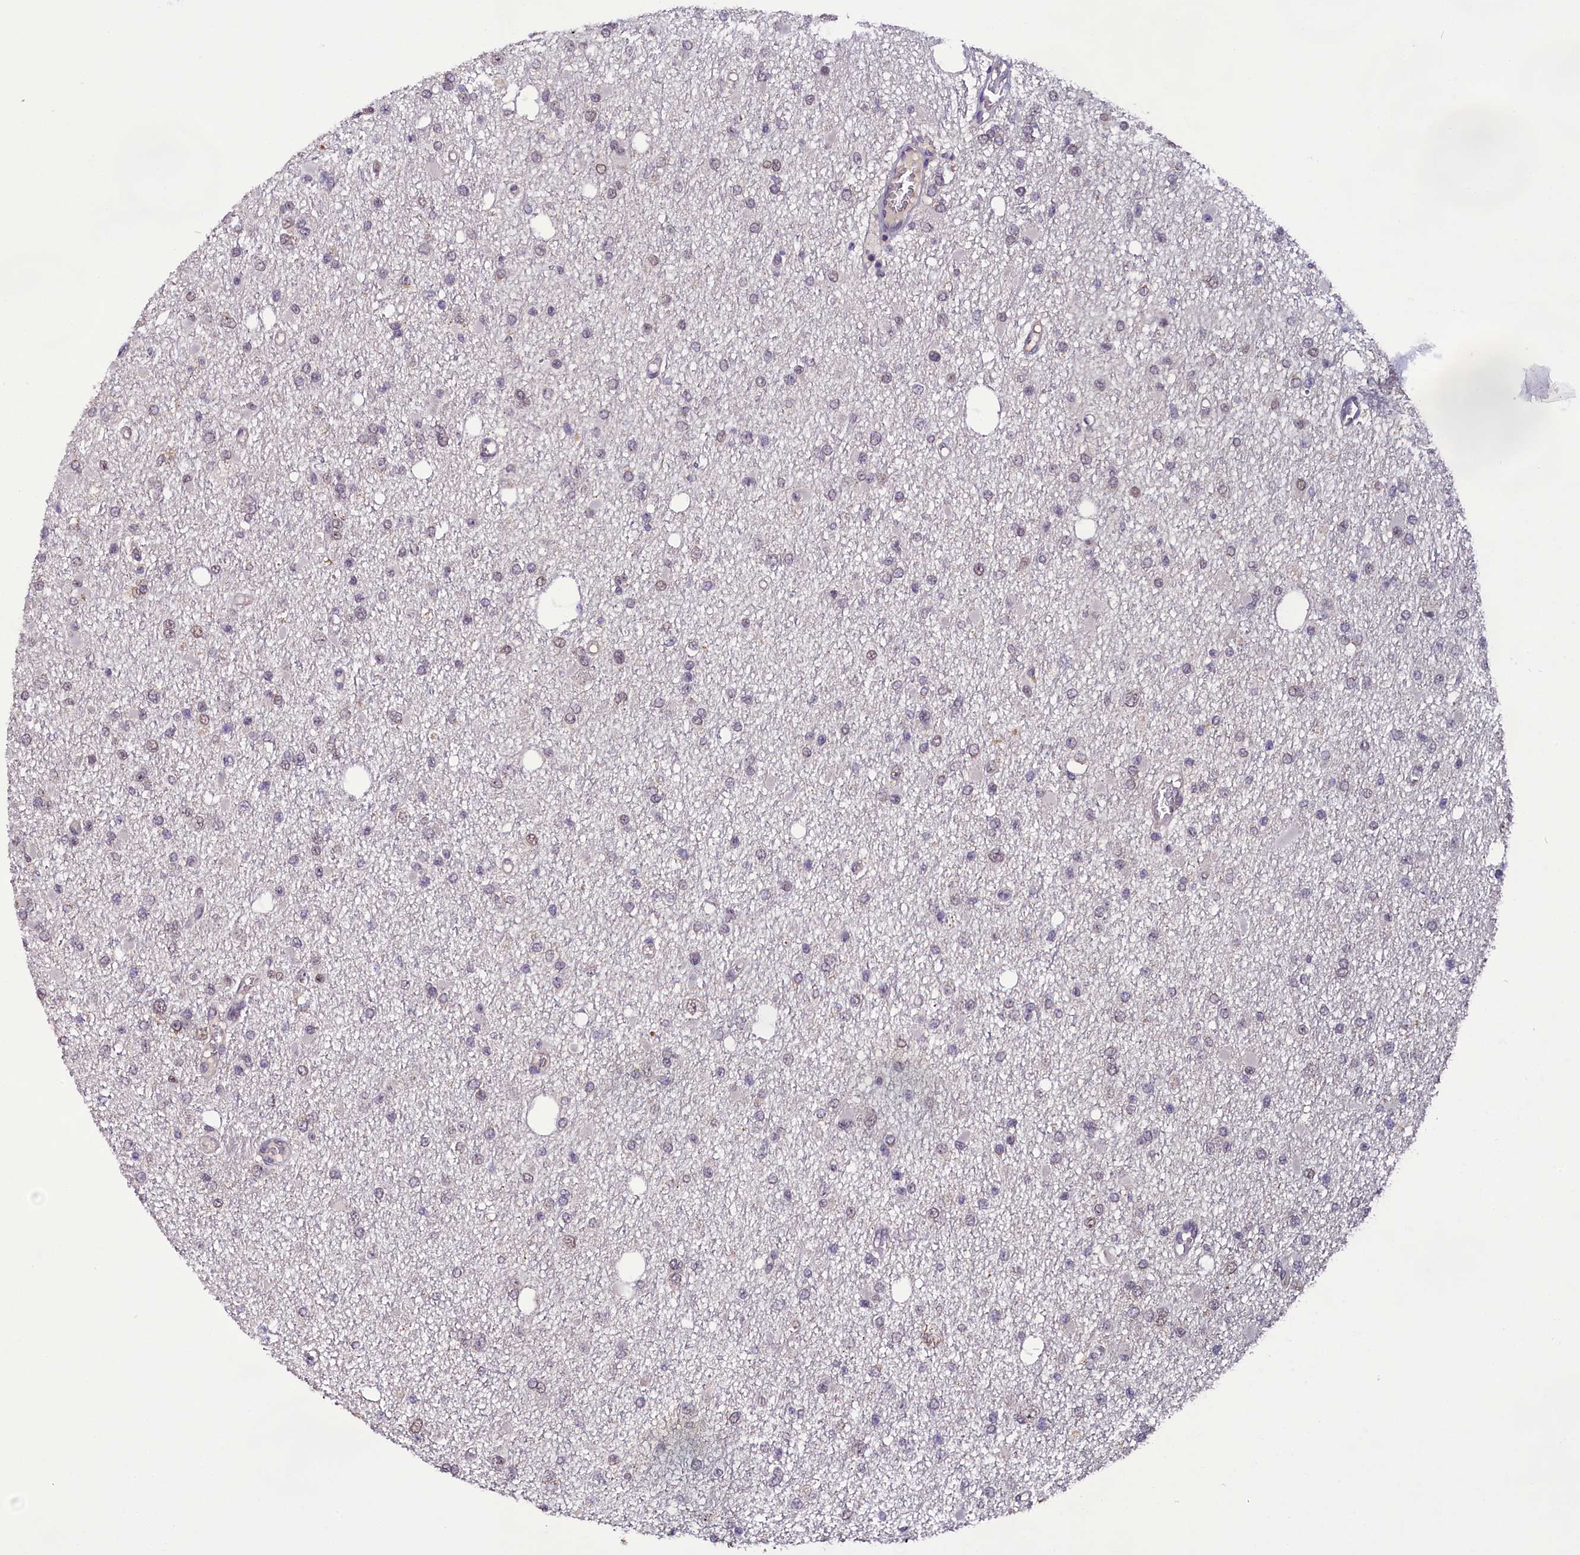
{"staining": {"intensity": "weak", "quantity": "<25%", "location": "nuclear"}, "tissue": "glioma", "cell_type": "Tumor cells", "image_type": "cancer", "snomed": [{"axis": "morphology", "description": "Glioma, malignant, Low grade"}, {"axis": "topography", "description": "Brain"}], "caption": "The histopathology image displays no staining of tumor cells in malignant low-grade glioma.", "gene": "RPUSD2", "patient": {"sex": "female", "age": 22}}